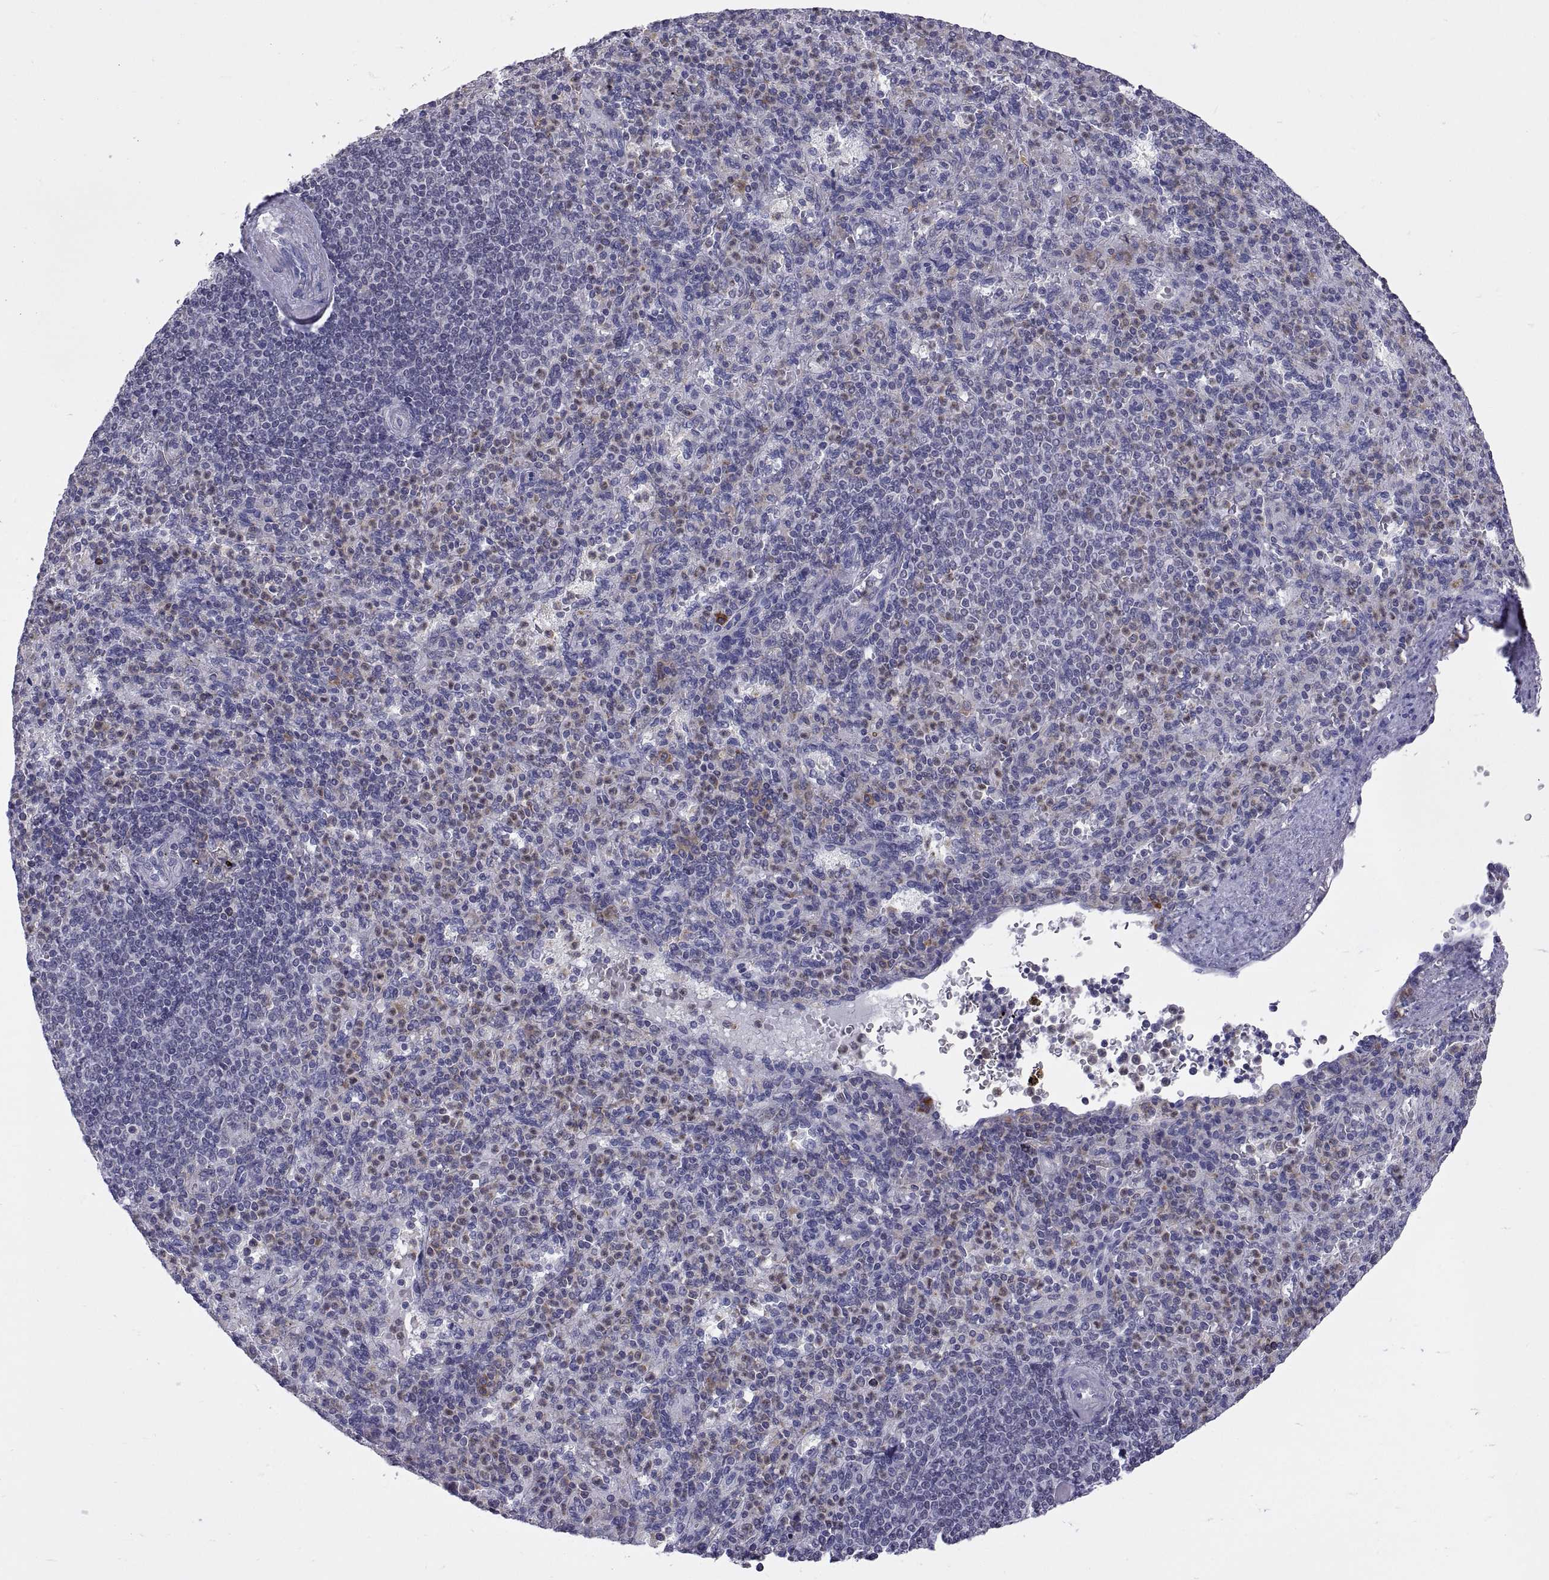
{"staining": {"intensity": "negative", "quantity": "none", "location": "none"}, "tissue": "spleen", "cell_type": "Cells in red pulp", "image_type": "normal", "snomed": [{"axis": "morphology", "description": "Normal tissue, NOS"}, {"axis": "topography", "description": "Spleen"}], "caption": "Immunohistochemistry (IHC) histopathology image of normal spleen: human spleen stained with DAB (3,3'-diaminobenzidine) displays no significant protein staining in cells in red pulp. (Brightfield microscopy of DAB (3,3'-diaminobenzidine) immunohistochemistry at high magnification).", "gene": "ERO1A", "patient": {"sex": "female", "age": 74}}